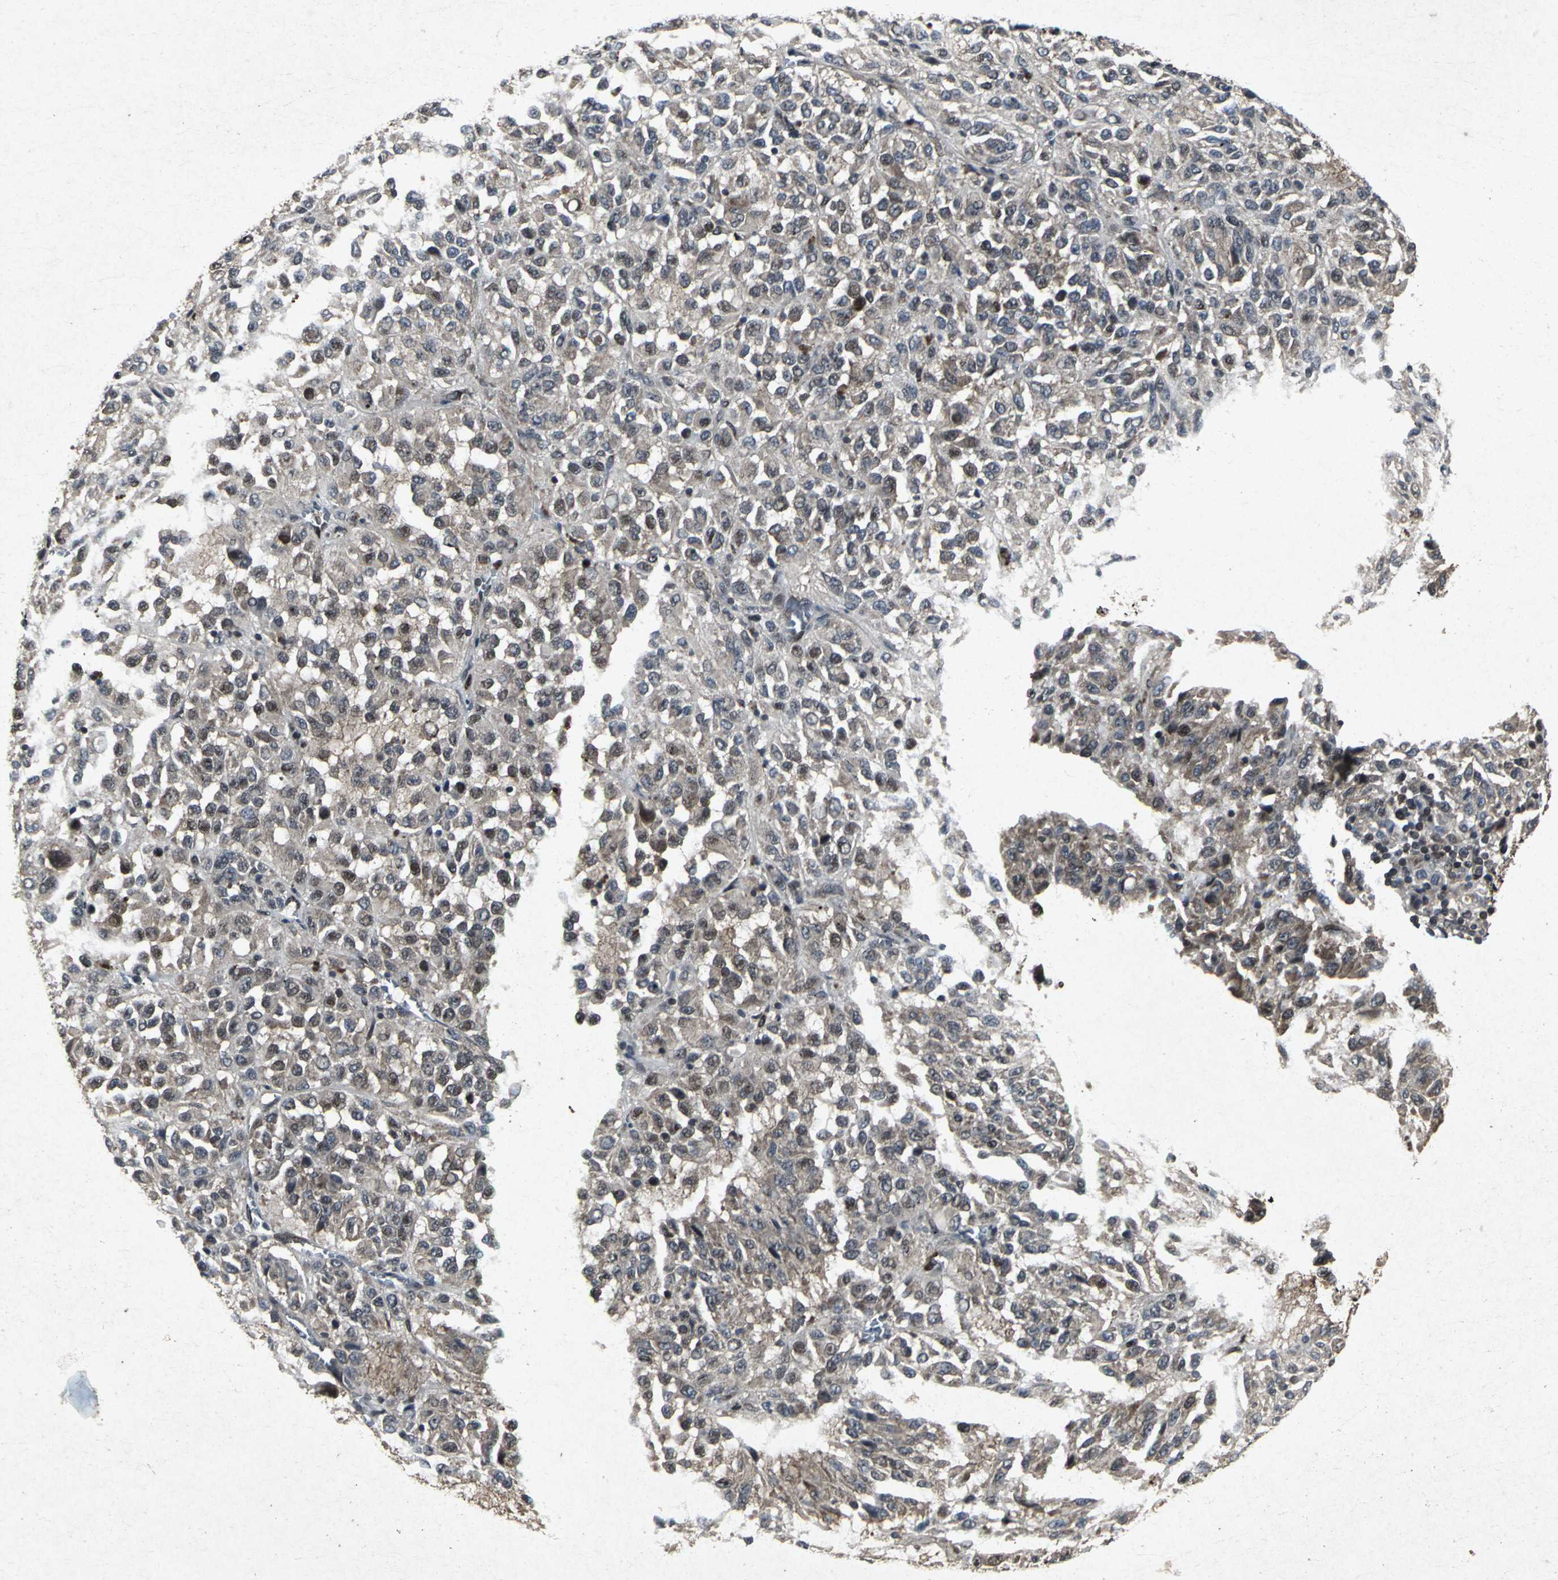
{"staining": {"intensity": "moderate", "quantity": "25%-75%", "location": "cytoplasmic/membranous,nuclear"}, "tissue": "melanoma", "cell_type": "Tumor cells", "image_type": "cancer", "snomed": [{"axis": "morphology", "description": "Malignant melanoma, Metastatic site"}, {"axis": "topography", "description": "Lung"}], "caption": "Immunohistochemistry (IHC) image of human malignant melanoma (metastatic site) stained for a protein (brown), which shows medium levels of moderate cytoplasmic/membranous and nuclear staining in approximately 25%-75% of tumor cells.", "gene": "SH2B3", "patient": {"sex": "male", "age": 64}}